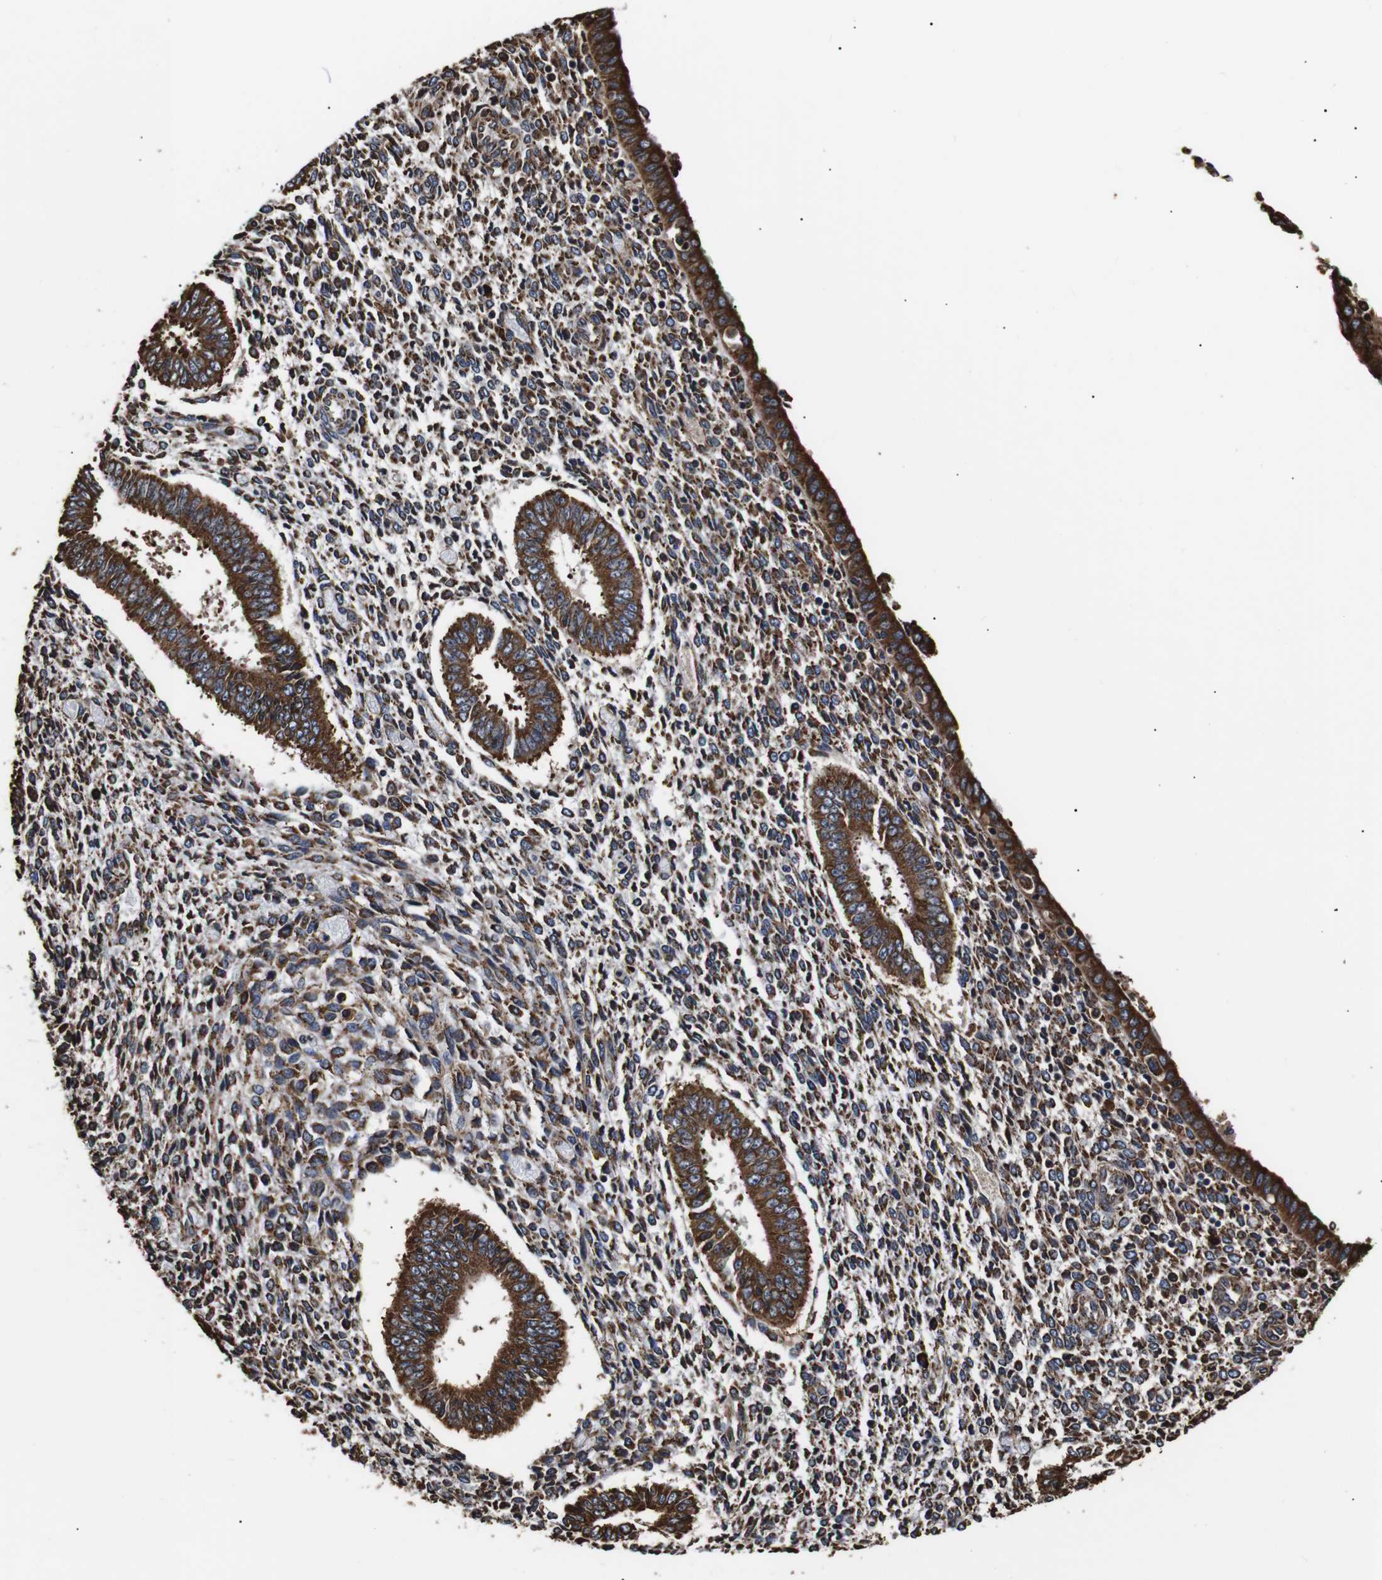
{"staining": {"intensity": "moderate", "quantity": "25%-75%", "location": "cytoplasmic/membranous"}, "tissue": "endometrium", "cell_type": "Cells in endometrial stroma", "image_type": "normal", "snomed": [{"axis": "morphology", "description": "Normal tissue, NOS"}, {"axis": "topography", "description": "Endometrium"}], "caption": "Endometrium stained with immunohistochemistry demonstrates moderate cytoplasmic/membranous positivity in approximately 25%-75% of cells in endometrial stroma. The staining is performed using DAB brown chromogen to label protein expression. The nuclei are counter-stained blue using hematoxylin.", "gene": "HHIP", "patient": {"sex": "female", "age": 35}}